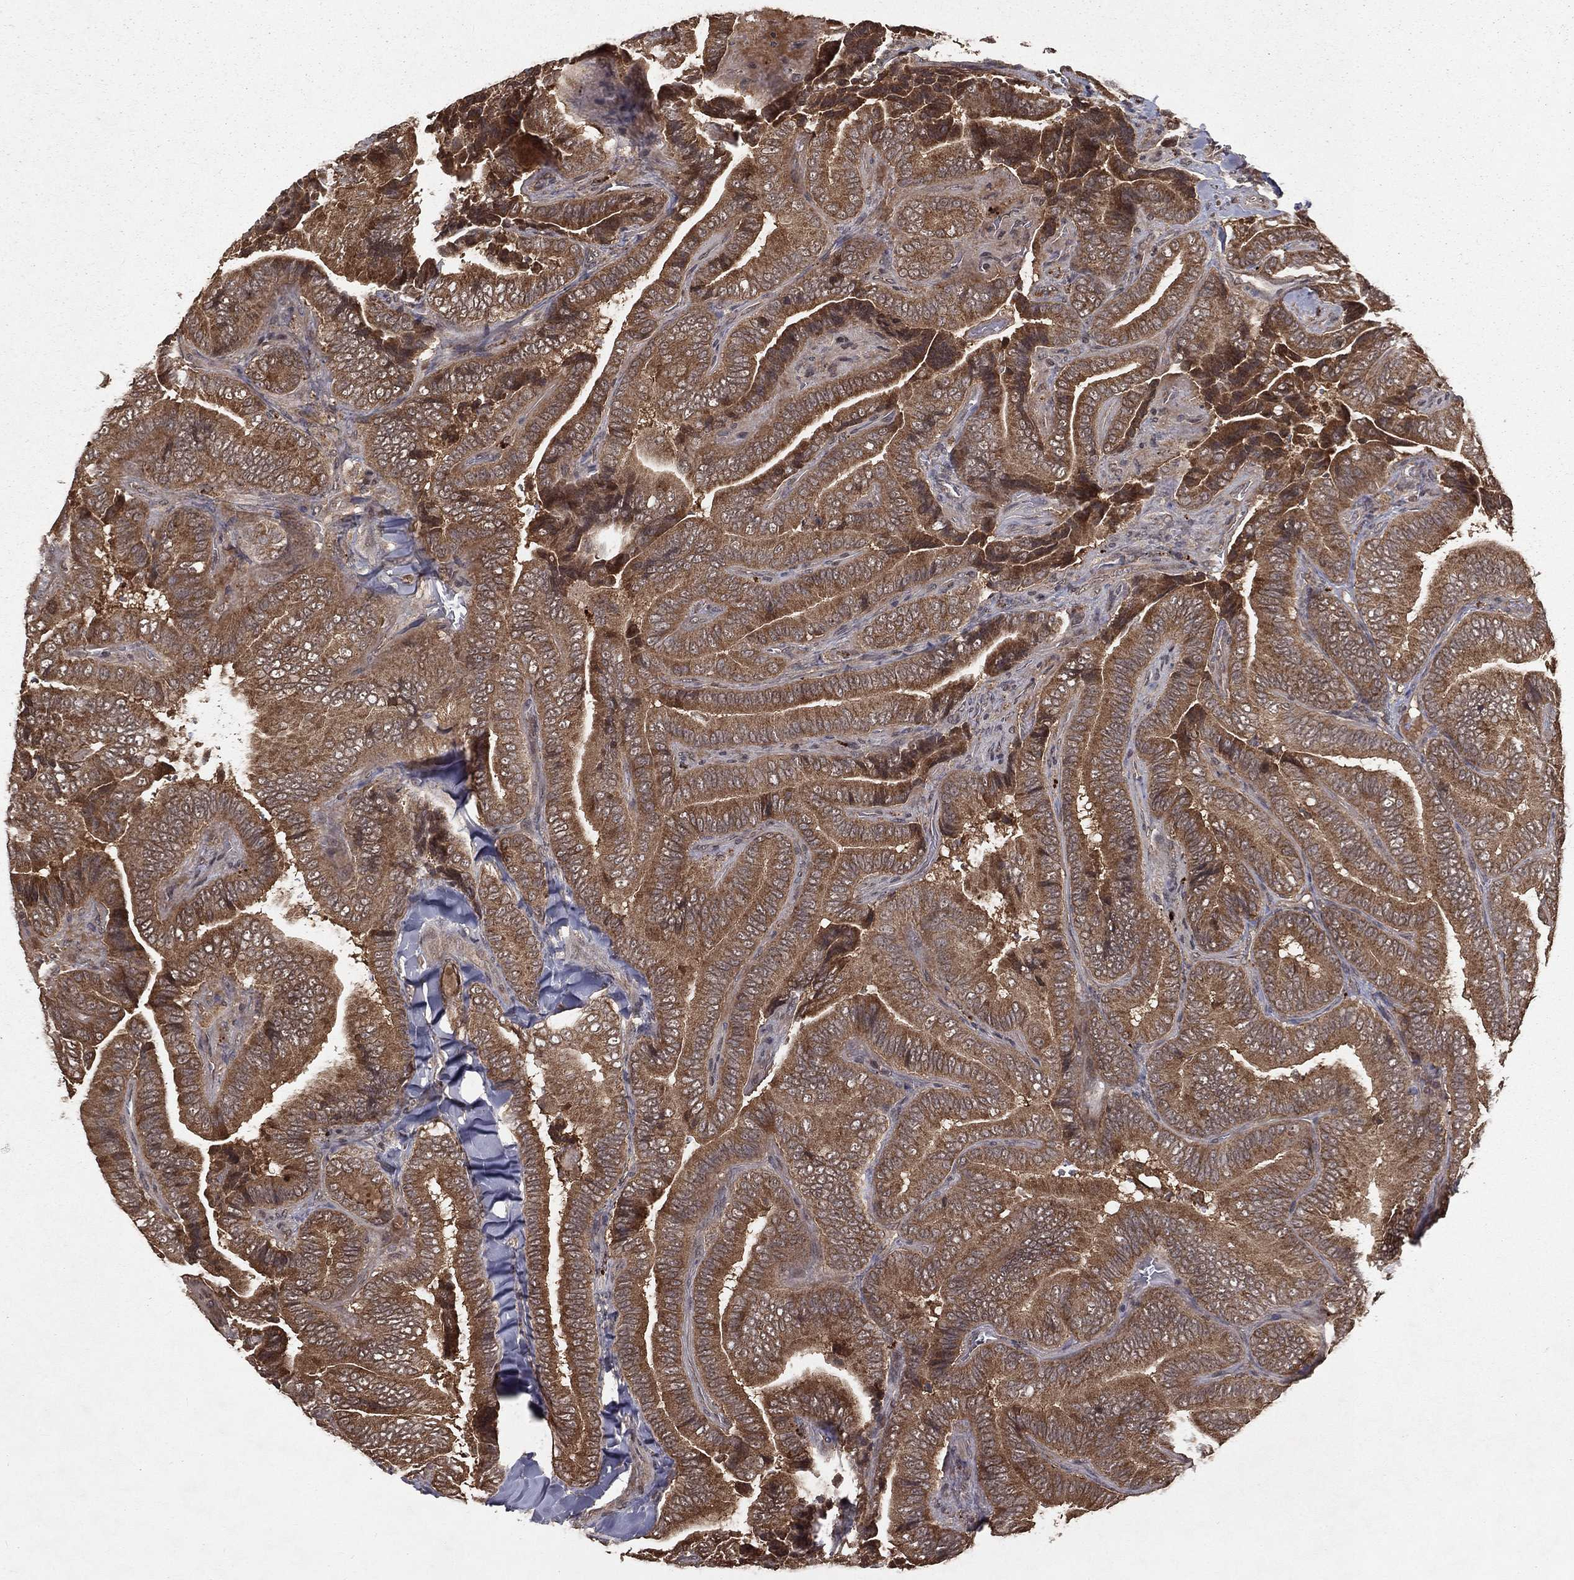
{"staining": {"intensity": "moderate", "quantity": ">75%", "location": "cytoplasmic/membranous"}, "tissue": "thyroid cancer", "cell_type": "Tumor cells", "image_type": "cancer", "snomed": [{"axis": "morphology", "description": "Papillary adenocarcinoma, NOS"}, {"axis": "topography", "description": "Thyroid gland"}], "caption": "Papillary adenocarcinoma (thyroid) stained with a brown dye shows moderate cytoplasmic/membranous positive expression in approximately >75% of tumor cells.", "gene": "ZDHHC15", "patient": {"sex": "male", "age": 61}}